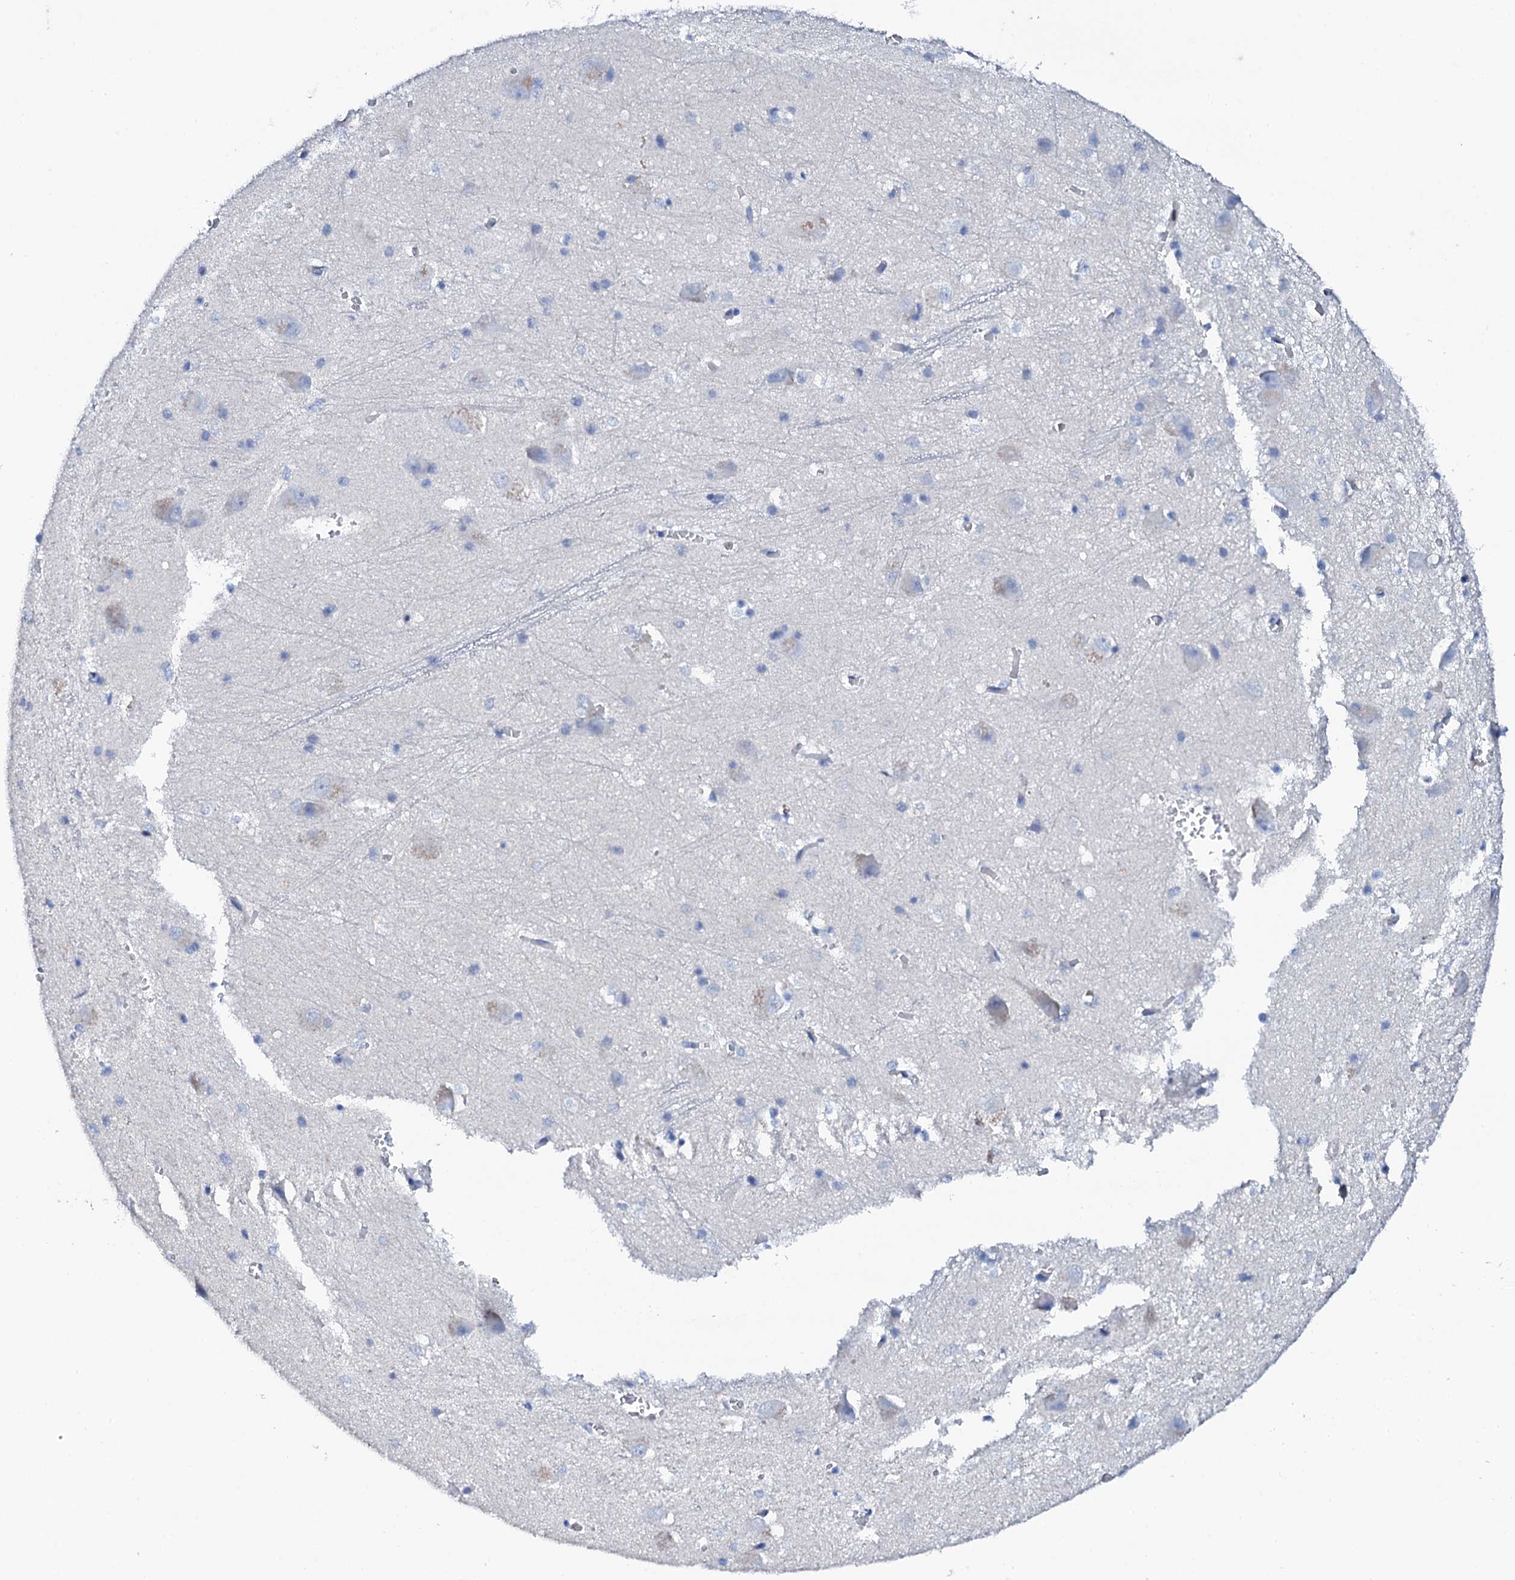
{"staining": {"intensity": "negative", "quantity": "none", "location": "none"}, "tissue": "caudate", "cell_type": "Glial cells", "image_type": "normal", "snomed": [{"axis": "morphology", "description": "Normal tissue, NOS"}, {"axis": "topography", "description": "Lateral ventricle wall"}], "caption": "A high-resolution image shows immunohistochemistry staining of normal caudate, which displays no significant positivity in glial cells.", "gene": "NUDT13", "patient": {"sex": "male", "age": 37}}